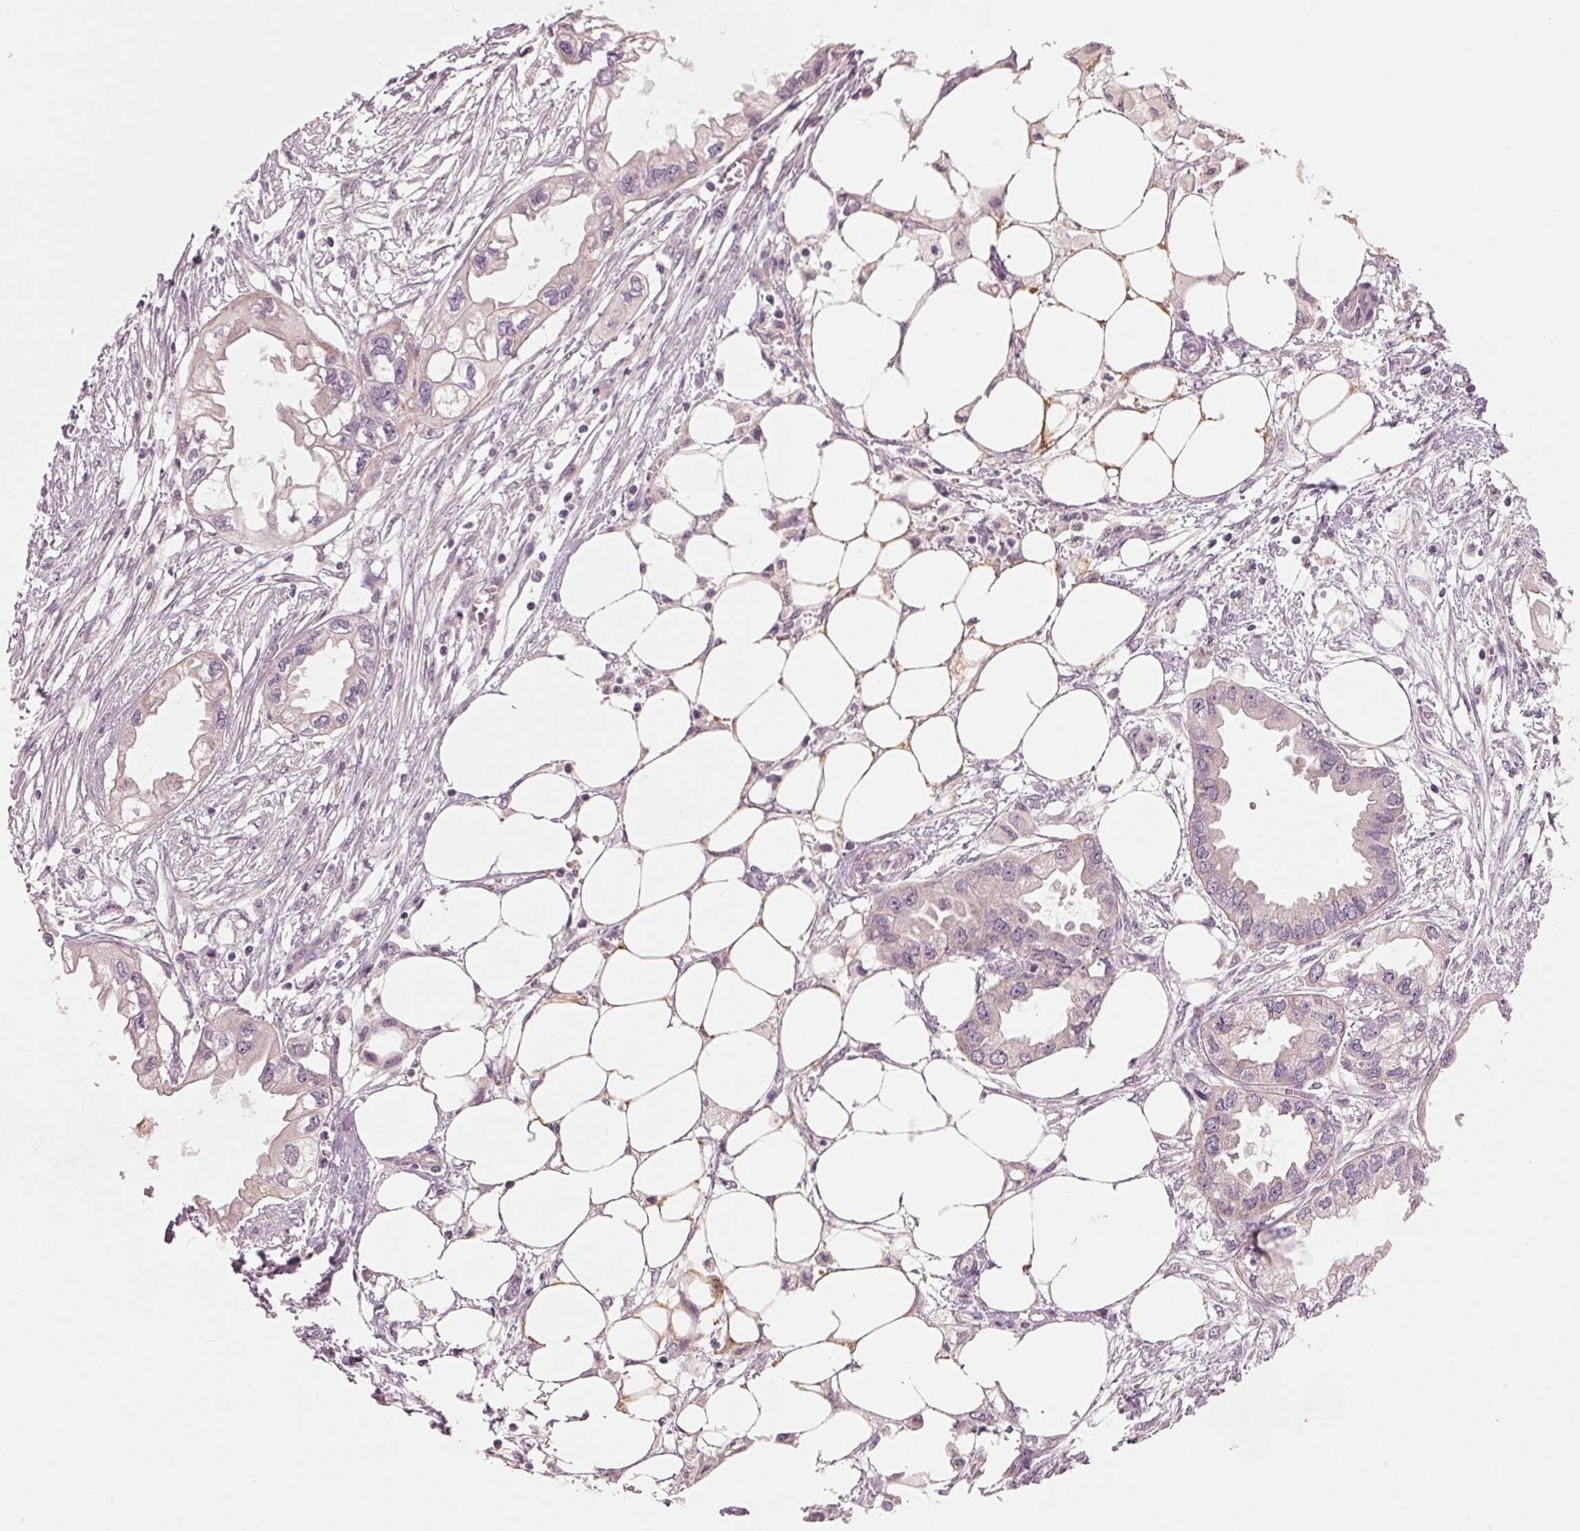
{"staining": {"intensity": "negative", "quantity": "none", "location": "none"}, "tissue": "endometrial cancer", "cell_type": "Tumor cells", "image_type": "cancer", "snomed": [{"axis": "morphology", "description": "Adenocarcinoma, NOS"}, {"axis": "morphology", "description": "Adenocarcinoma, metastatic, NOS"}, {"axis": "topography", "description": "Adipose tissue"}, {"axis": "topography", "description": "Endometrium"}], "caption": "The micrograph exhibits no staining of tumor cells in endometrial cancer. The staining was performed using DAB (3,3'-diaminobenzidine) to visualize the protein expression in brown, while the nuclei were stained in blue with hematoxylin (Magnification: 20x).", "gene": "ZNF605", "patient": {"sex": "female", "age": 67}}